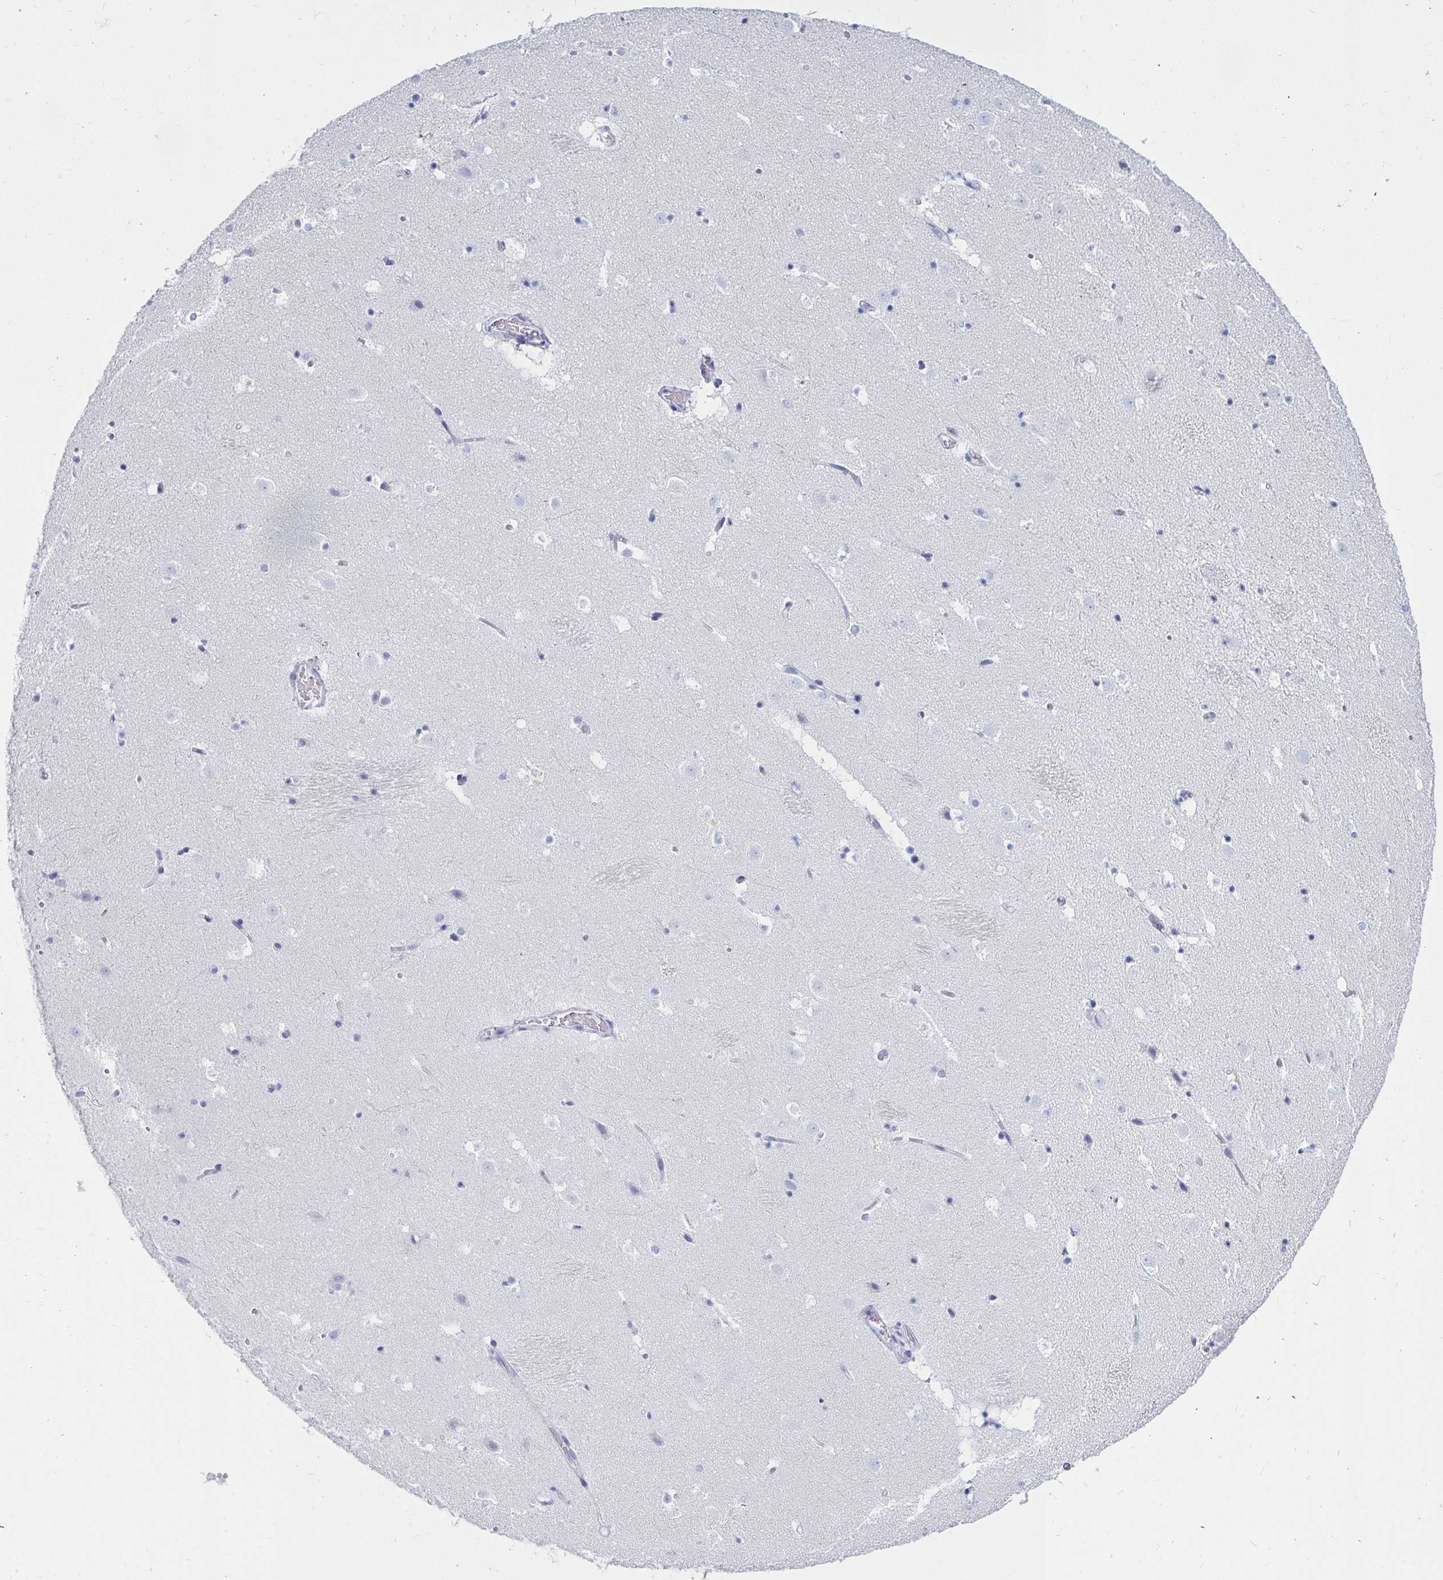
{"staining": {"intensity": "negative", "quantity": "none", "location": "none"}, "tissue": "caudate", "cell_type": "Glial cells", "image_type": "normal", "snomed": [{"axis": "morphology", "description": "Normal tissue, NOS"}, {"axis": "topography", "description": "Lateral ventricle wall"}], "caption": "Immunohistochemistry (IHC) image of normal caudate stained for a protein (brown), which demonstrates no staining in glial cells. (IHC, brightfield microscopy, high magnification).", "gene": "CA9", "patient": {"sex": "male", "age": 37}}